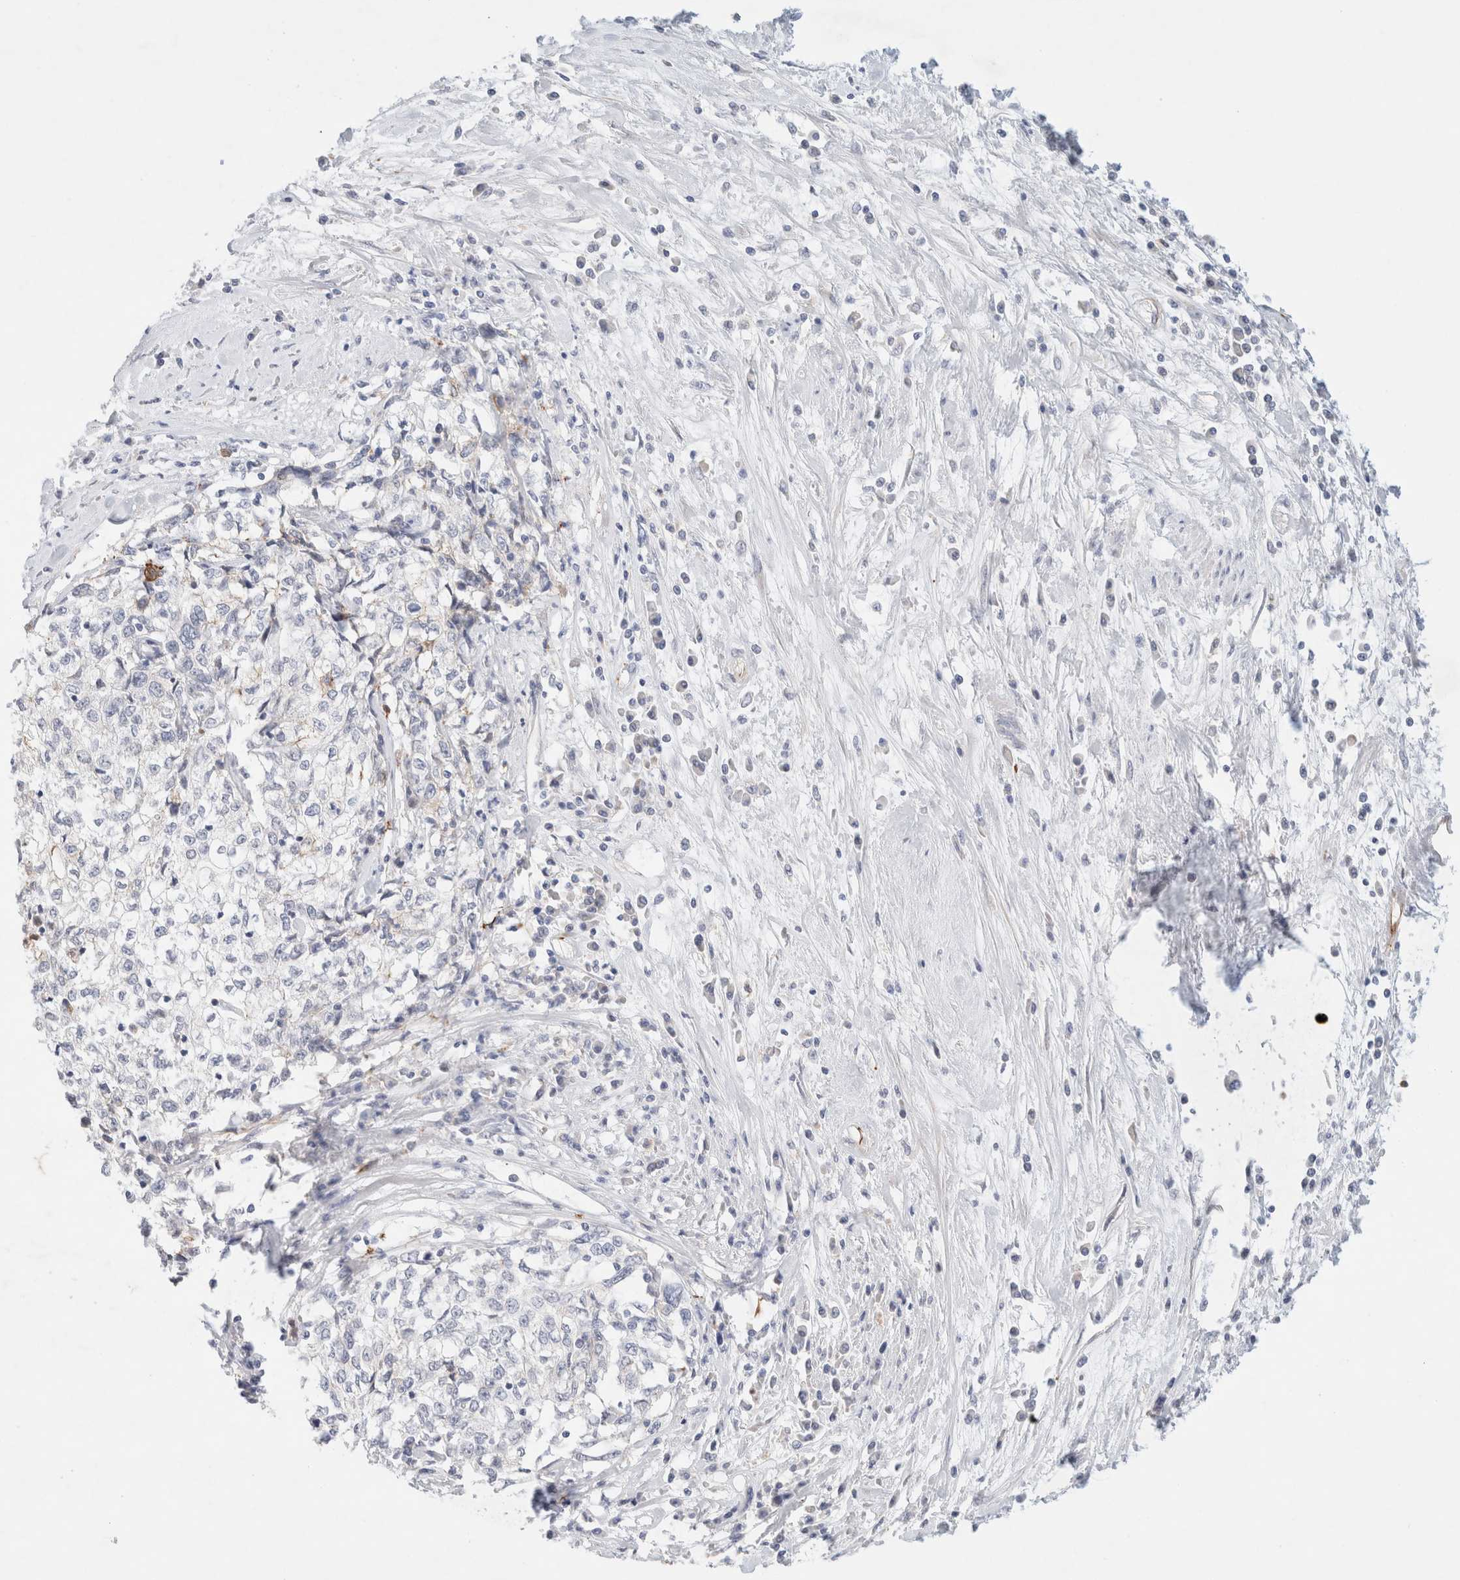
{"staining": {"intensity": "negative", "quantity": "none", "location": "none"}, "tissue": "cervical cancer", "cell_type": "Tumor cells", "image_type": "cancer", "snomed": [{"axis": "morphology", "description": "Squamous cell carcinoma, NOS"}, {"axis": "topography", "description": "Cervix"}], "caption": "Tumor cells are negative for brown protein staining in cervical squamous cell carcinoma.", "gene": "SLC25A48", "patient": {"sex": "female", "age": 57}}